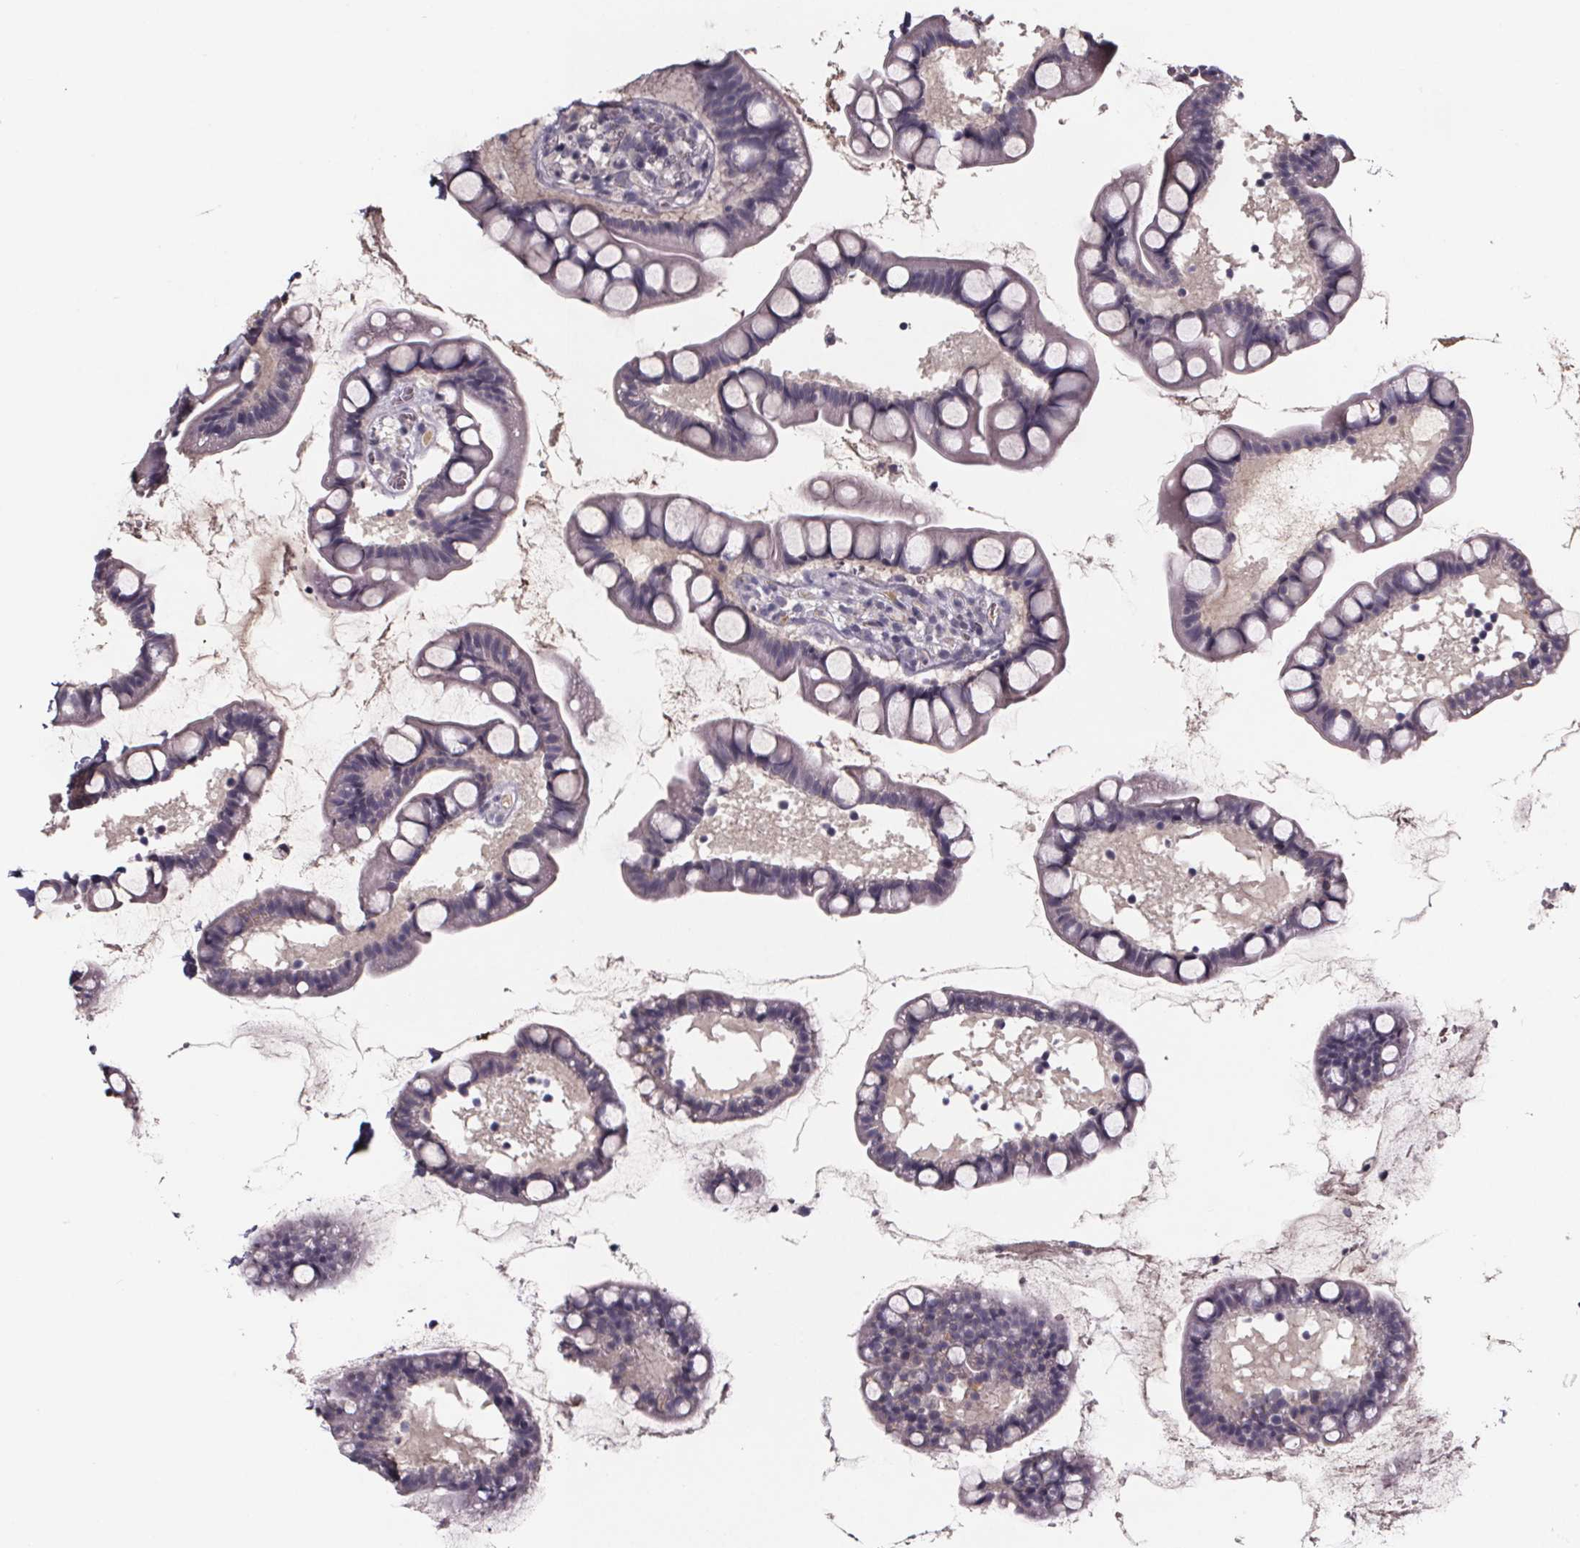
{"staining": {"intensity": "negative", "quantity": "none", "location": "none"}, "tissue": "small intestine", "cell_type": "Glandular cells", "image_type": "normal", "snomed": [{"axis": "morphology", "description": "Normal tissue, NOS"}, {"axis": "topography", "description": "Small intestine"}], "caption": "High power microscopy histopathology image of an immunohistochemistry (IHC) micrograph of unremarkable small intestine, revealing no significant expression in glandular cells. Nuclei are stained in blue.", "gene": "NPHP4", "patient": {"sex": "male", "age": 70}}